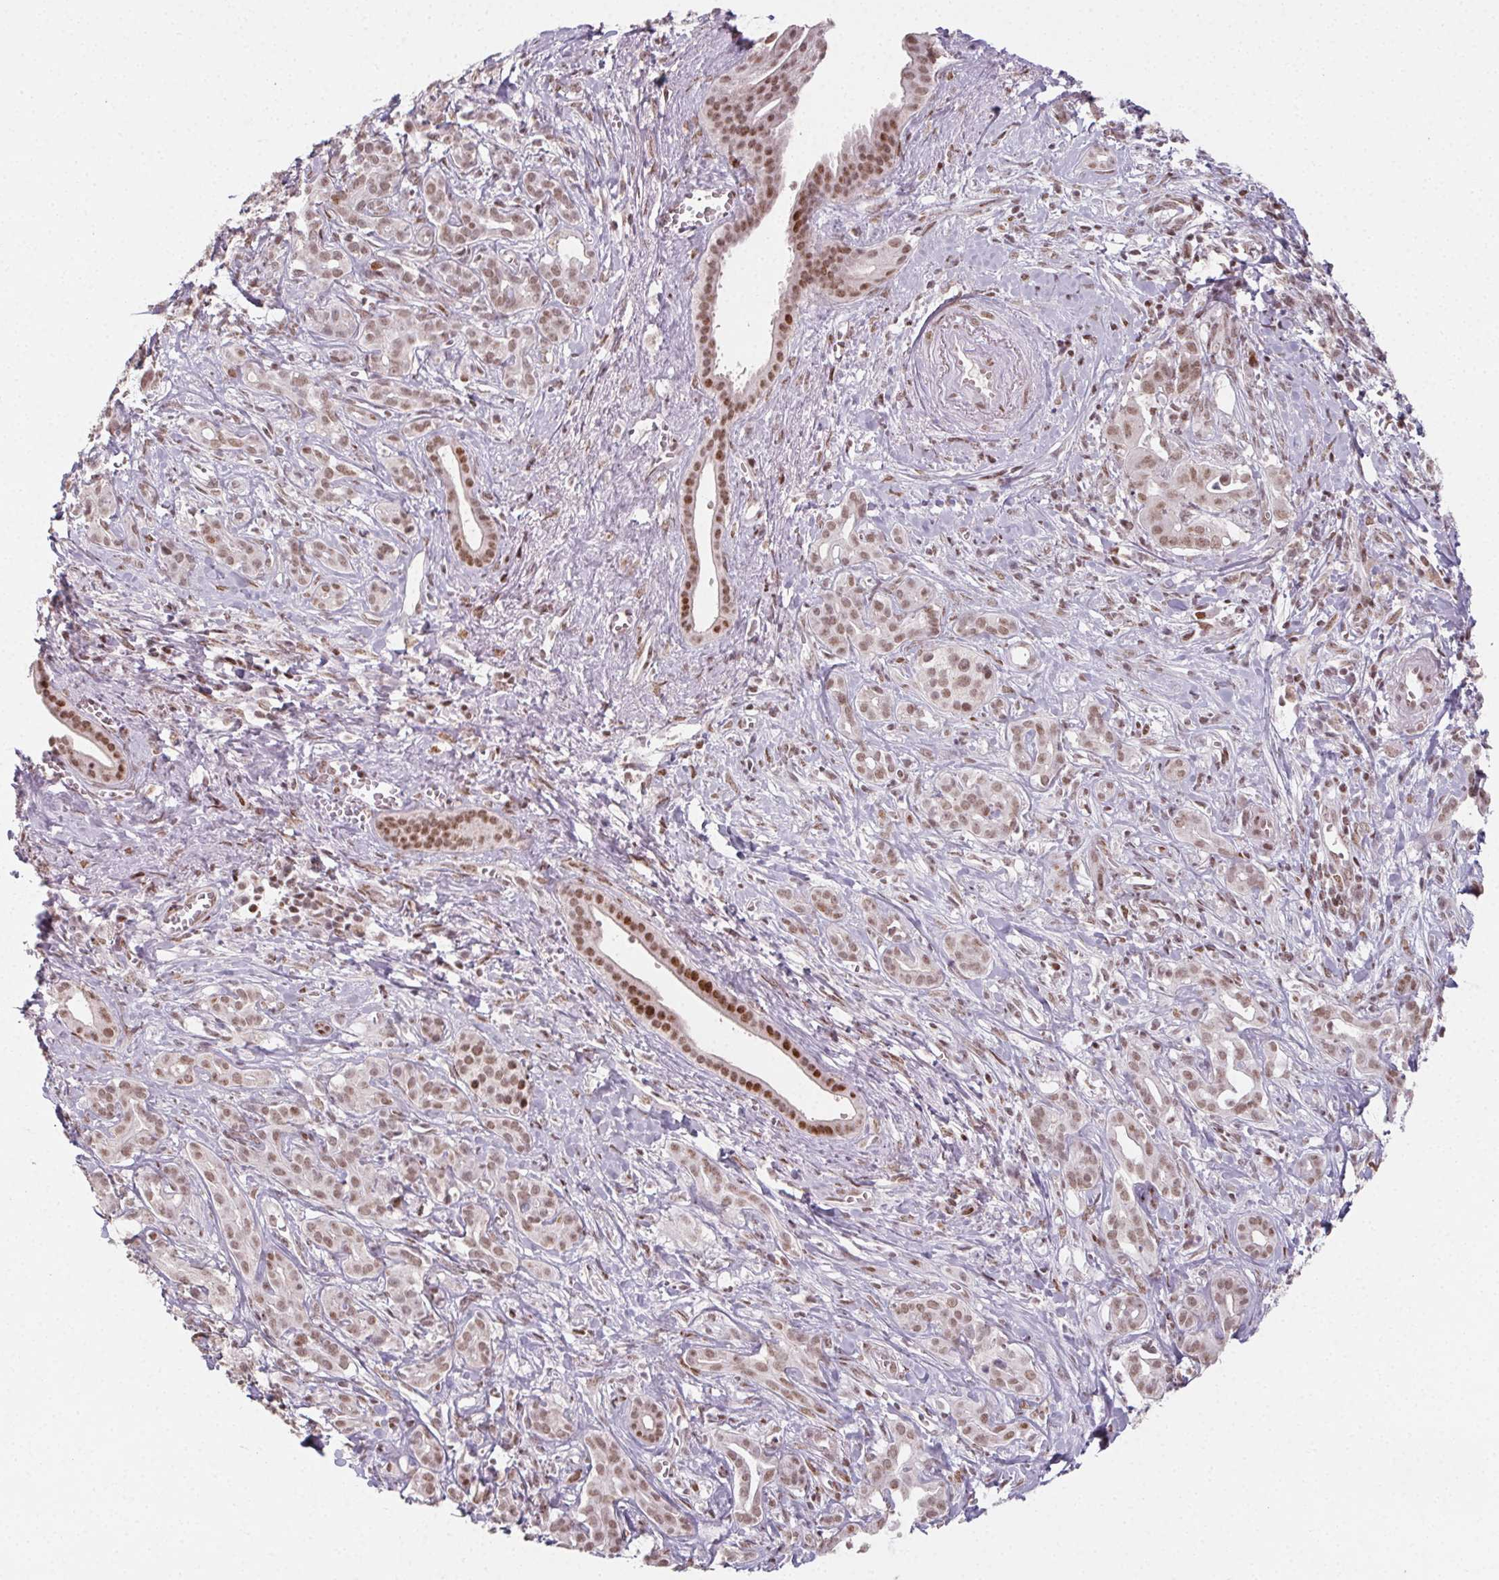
{"staining": {"intensity": "weak", "quantity": ">75%", "location": "nuclear"}, "tissue": "pancreatic cancer", "cell_type": "Tumor cells", "image_type": "cancer", "snomed": [{"axis": "morphology", "description": "Adenocarcinoma, NOS"}, {"axis": "topography", "description": "Pancreas"}], "caption": "A low amount of weak nuclear expression is seen in about >75% of tumor cells in pancreatic cancer tissue.", "gene": "KMT2A", "patient": {"sex": "male", "age": 61}}